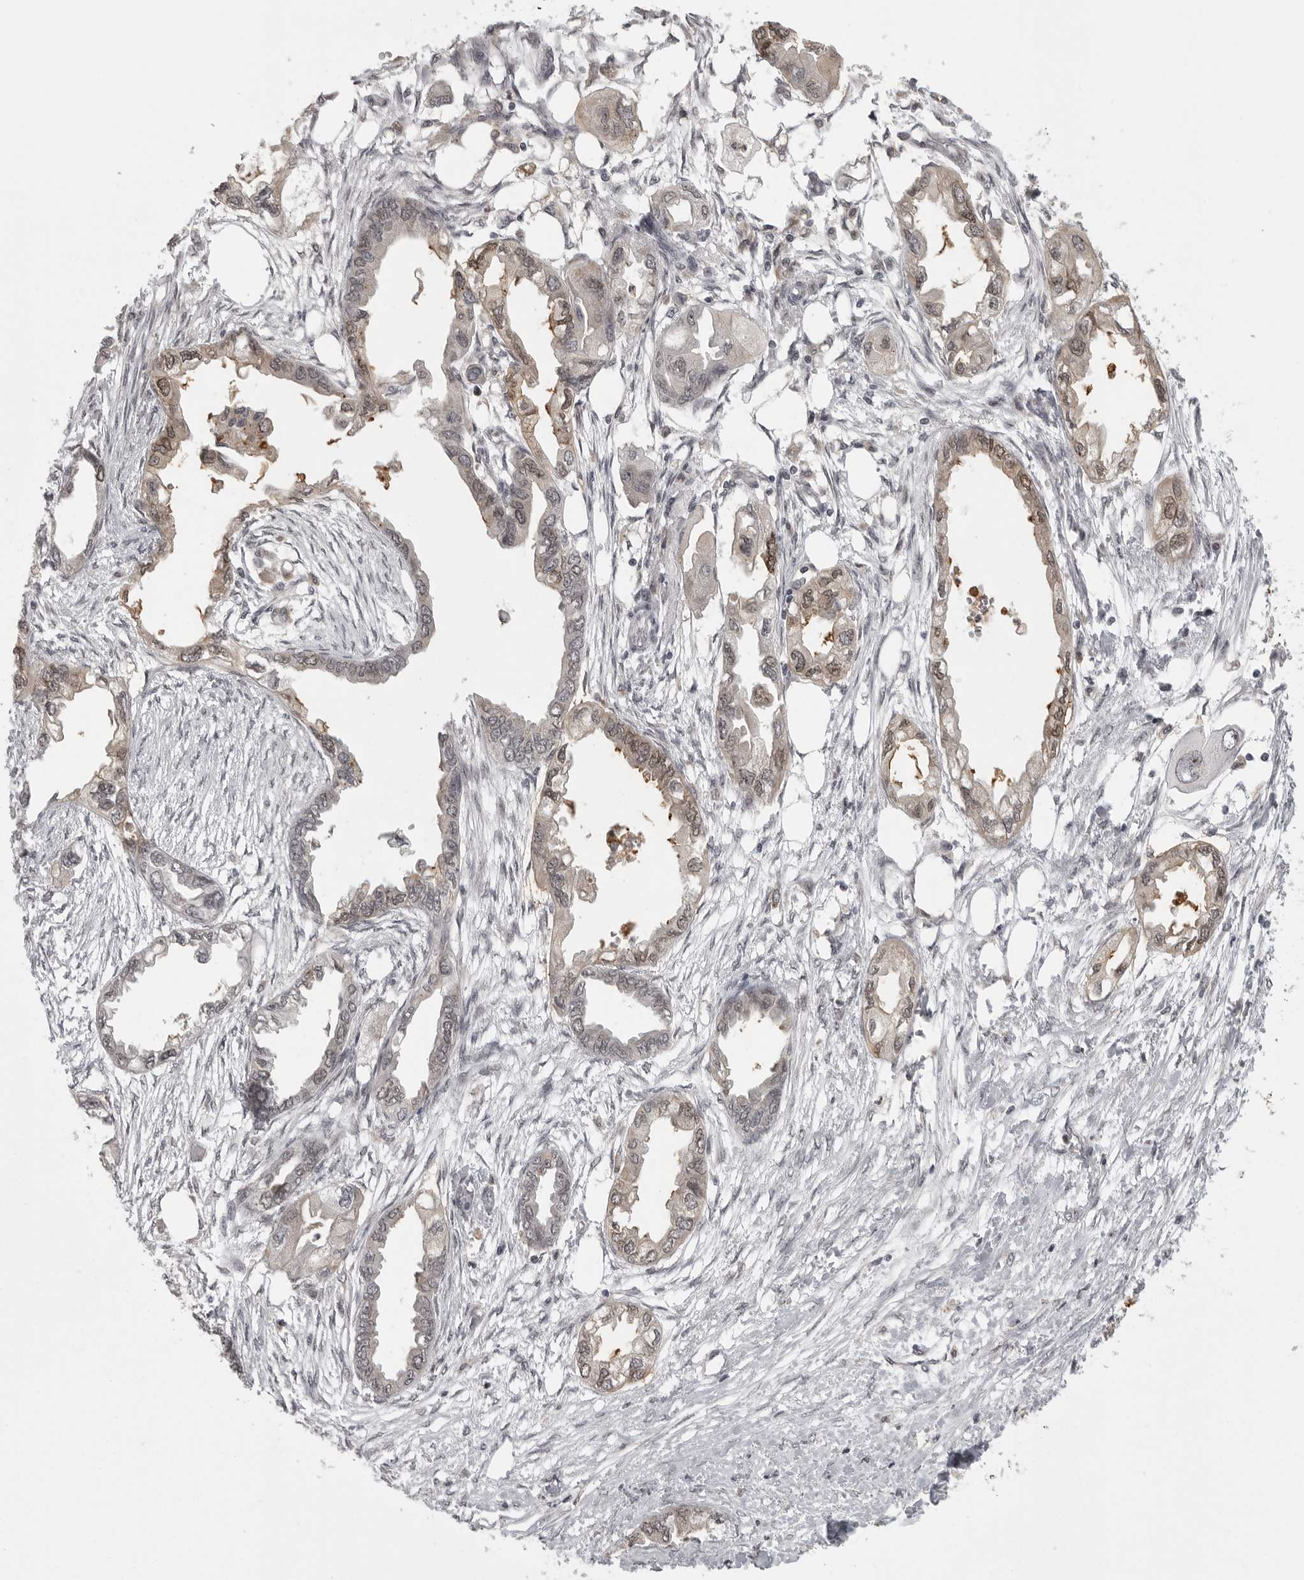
{"staining": {"intensity": "weak", "quantity": "<25%", "location": "nuclear"}, "tissue": "endometrial cancer", "cell_type": "Tumor cells", "image_type": "cancer", "snomed": [{"axis": "morphology", "description": "Adenocarcinoma, NOS"}, {"axis": "morphology", "description": "Adenocarcinoma, metastatic, NOS"}, {"axis": "topography", "description": "Adipose tissue"}, {"axis": "topography", "description": "Endometrium"}], "caption": "Histopathology image shows no significant protein staining in tumor cells of endometrial metastatic adenocarcinoma.", "gene": "ISG20L2", "patient": {"sex": "female", "age": 67}}